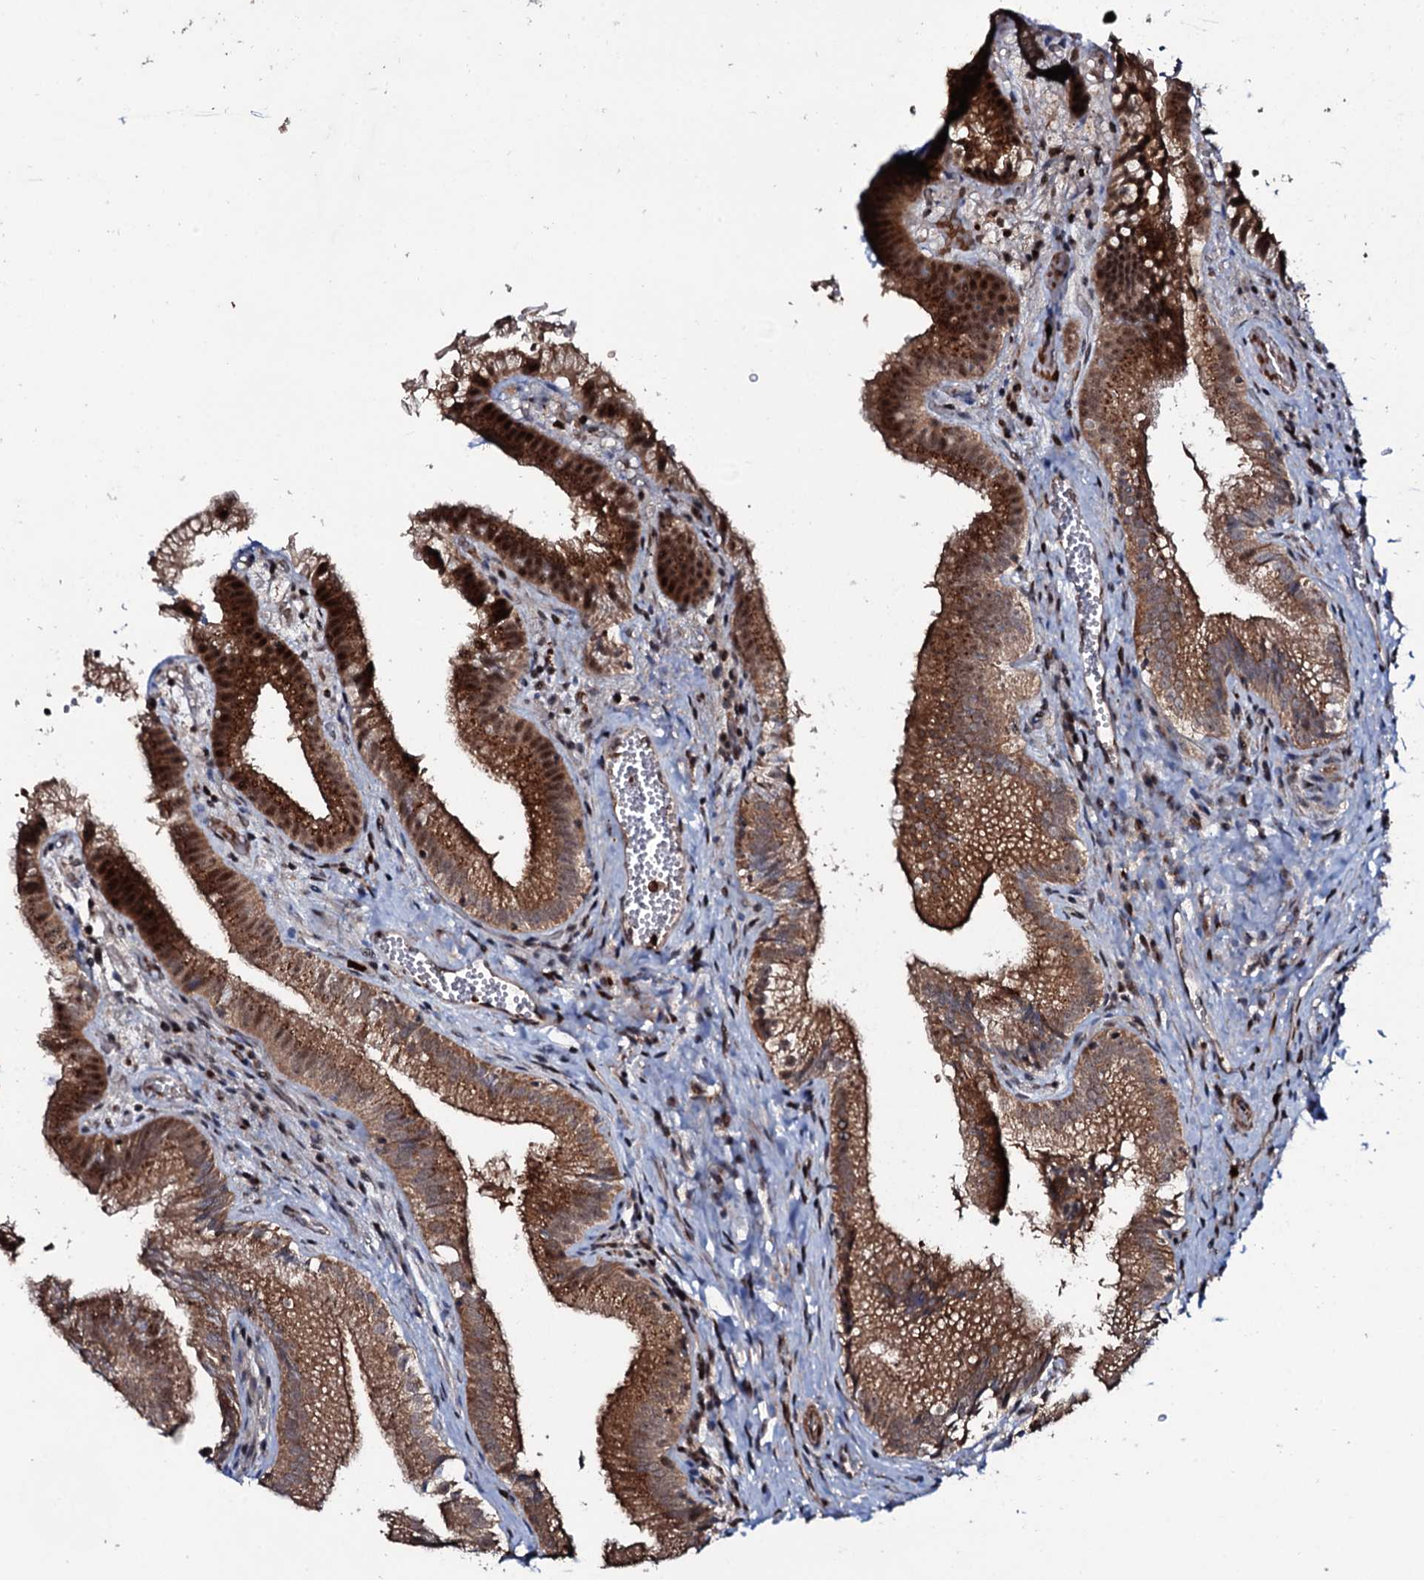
{"staining": {"intensity": "strong", "quantity": ">75%", "location": "cytoplasmic/membranous,nuclear"}, "tissue": "gallbladder", "cell_type": "Glandular cells", "image_type": "normal", "snomed": [{"axis": "morphology", "description": "Normal tissue, NOS"}, {"axis": "topography", "description": "Gallbladder"}], "caption": "The histopathology image shows immunohistochemical staining of normal gallbladder. There is strong cytoplasmic/membranous,nuclear positivity is identified in about >75% of glandular cells. (brown staining indicates protein expression, while blue staining denotes nuclei).", "gene": "COG6", "patient": {"sex": "female", "age": 30}}